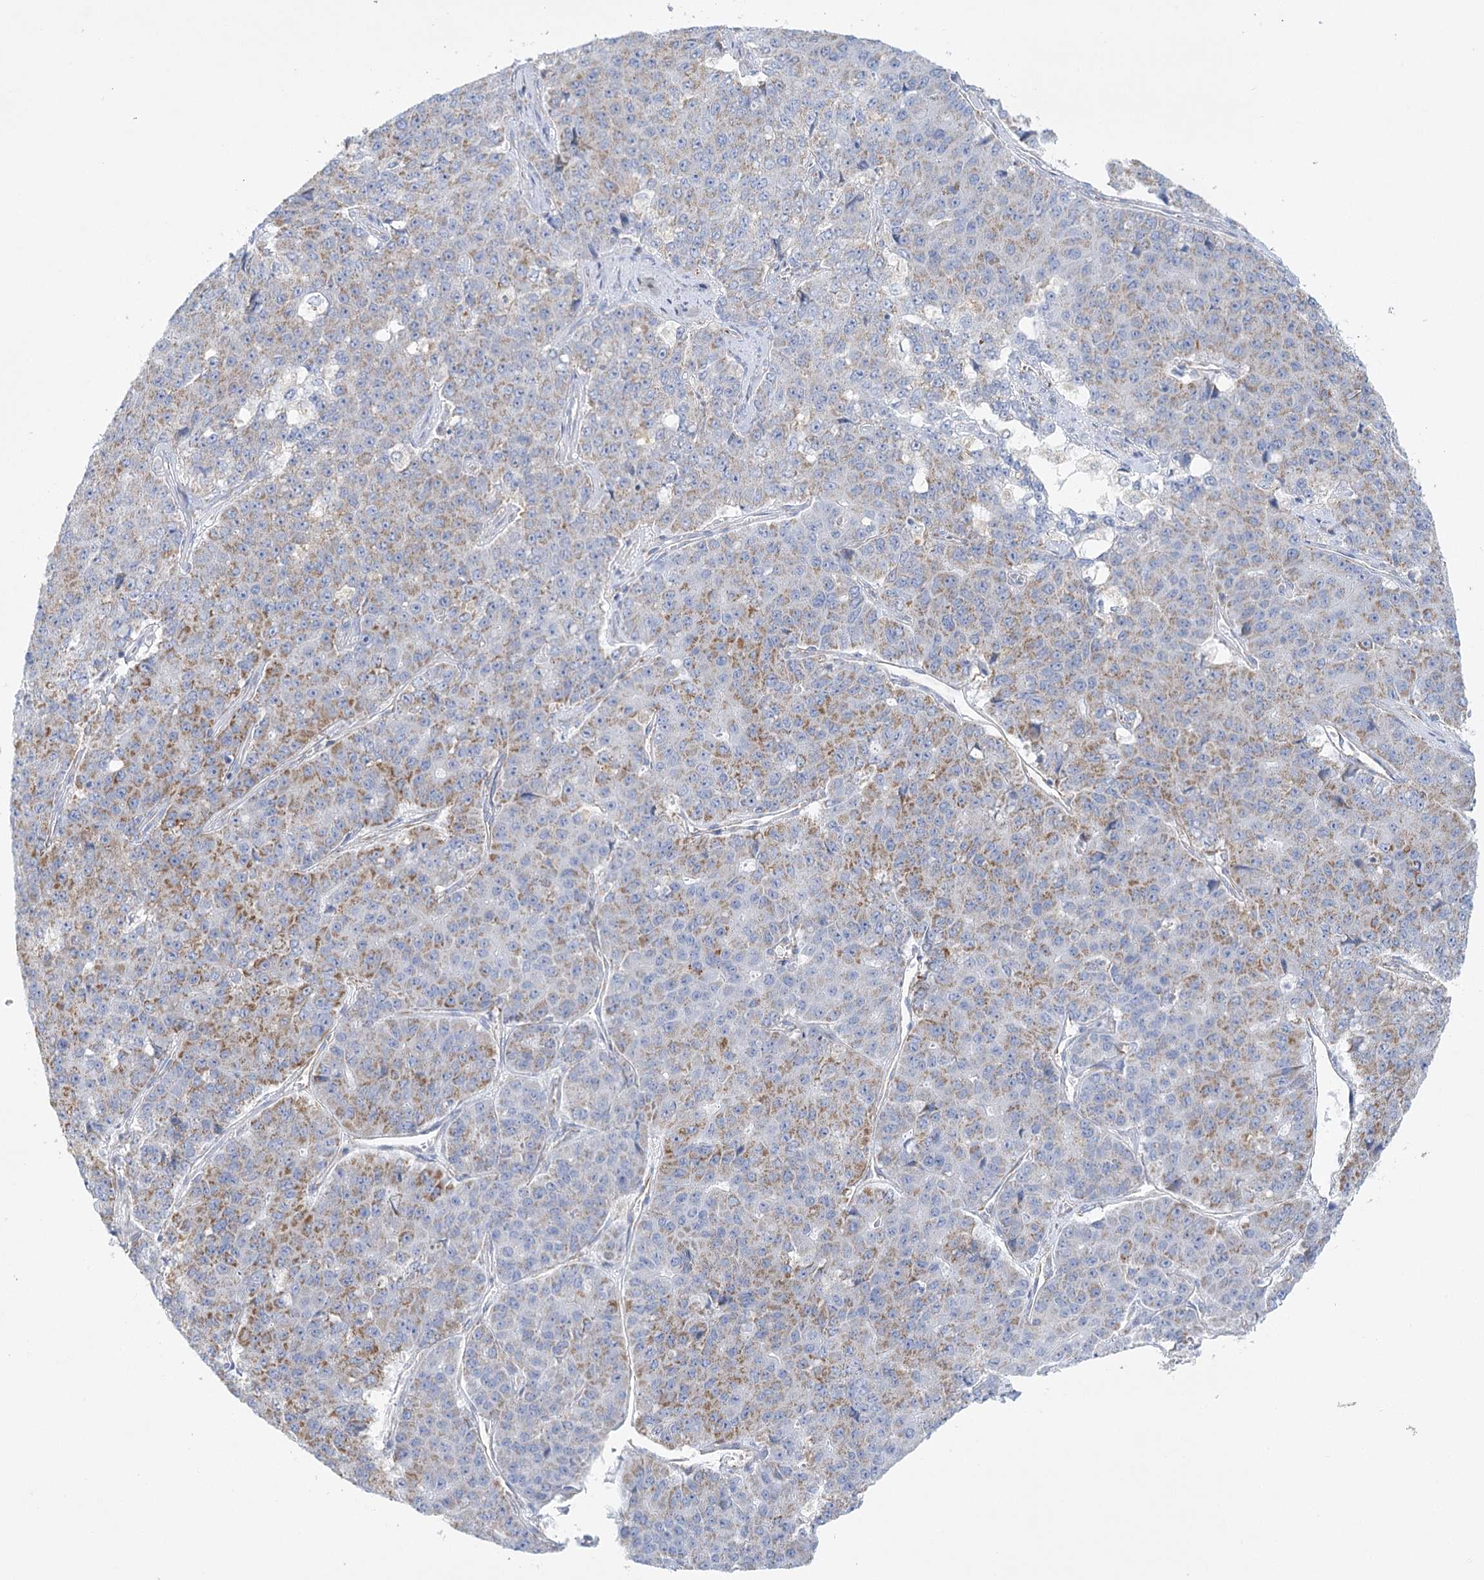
{"staining": {"intensity": "moderate", "quantity": "25%-75%", "location": "cytoplasmic/membranous"}, "tissue": "pancreatic cancer", "cell_type": "Tumor cells", "image_type": "cancer", "snomed": [{"axis": "morphology", "description": "Adenocarcinoma, NOS"}, {"axis": "topography", "description": "Pancreas"}], "caption": "Tumor cells show medium levels of moderate cytoplasmic/membranous staining in approximately 25%-75% of cells in pancreatic cancer.", "gene": "DHTKD1", "patient": {"sex": "male", "age": 50}}